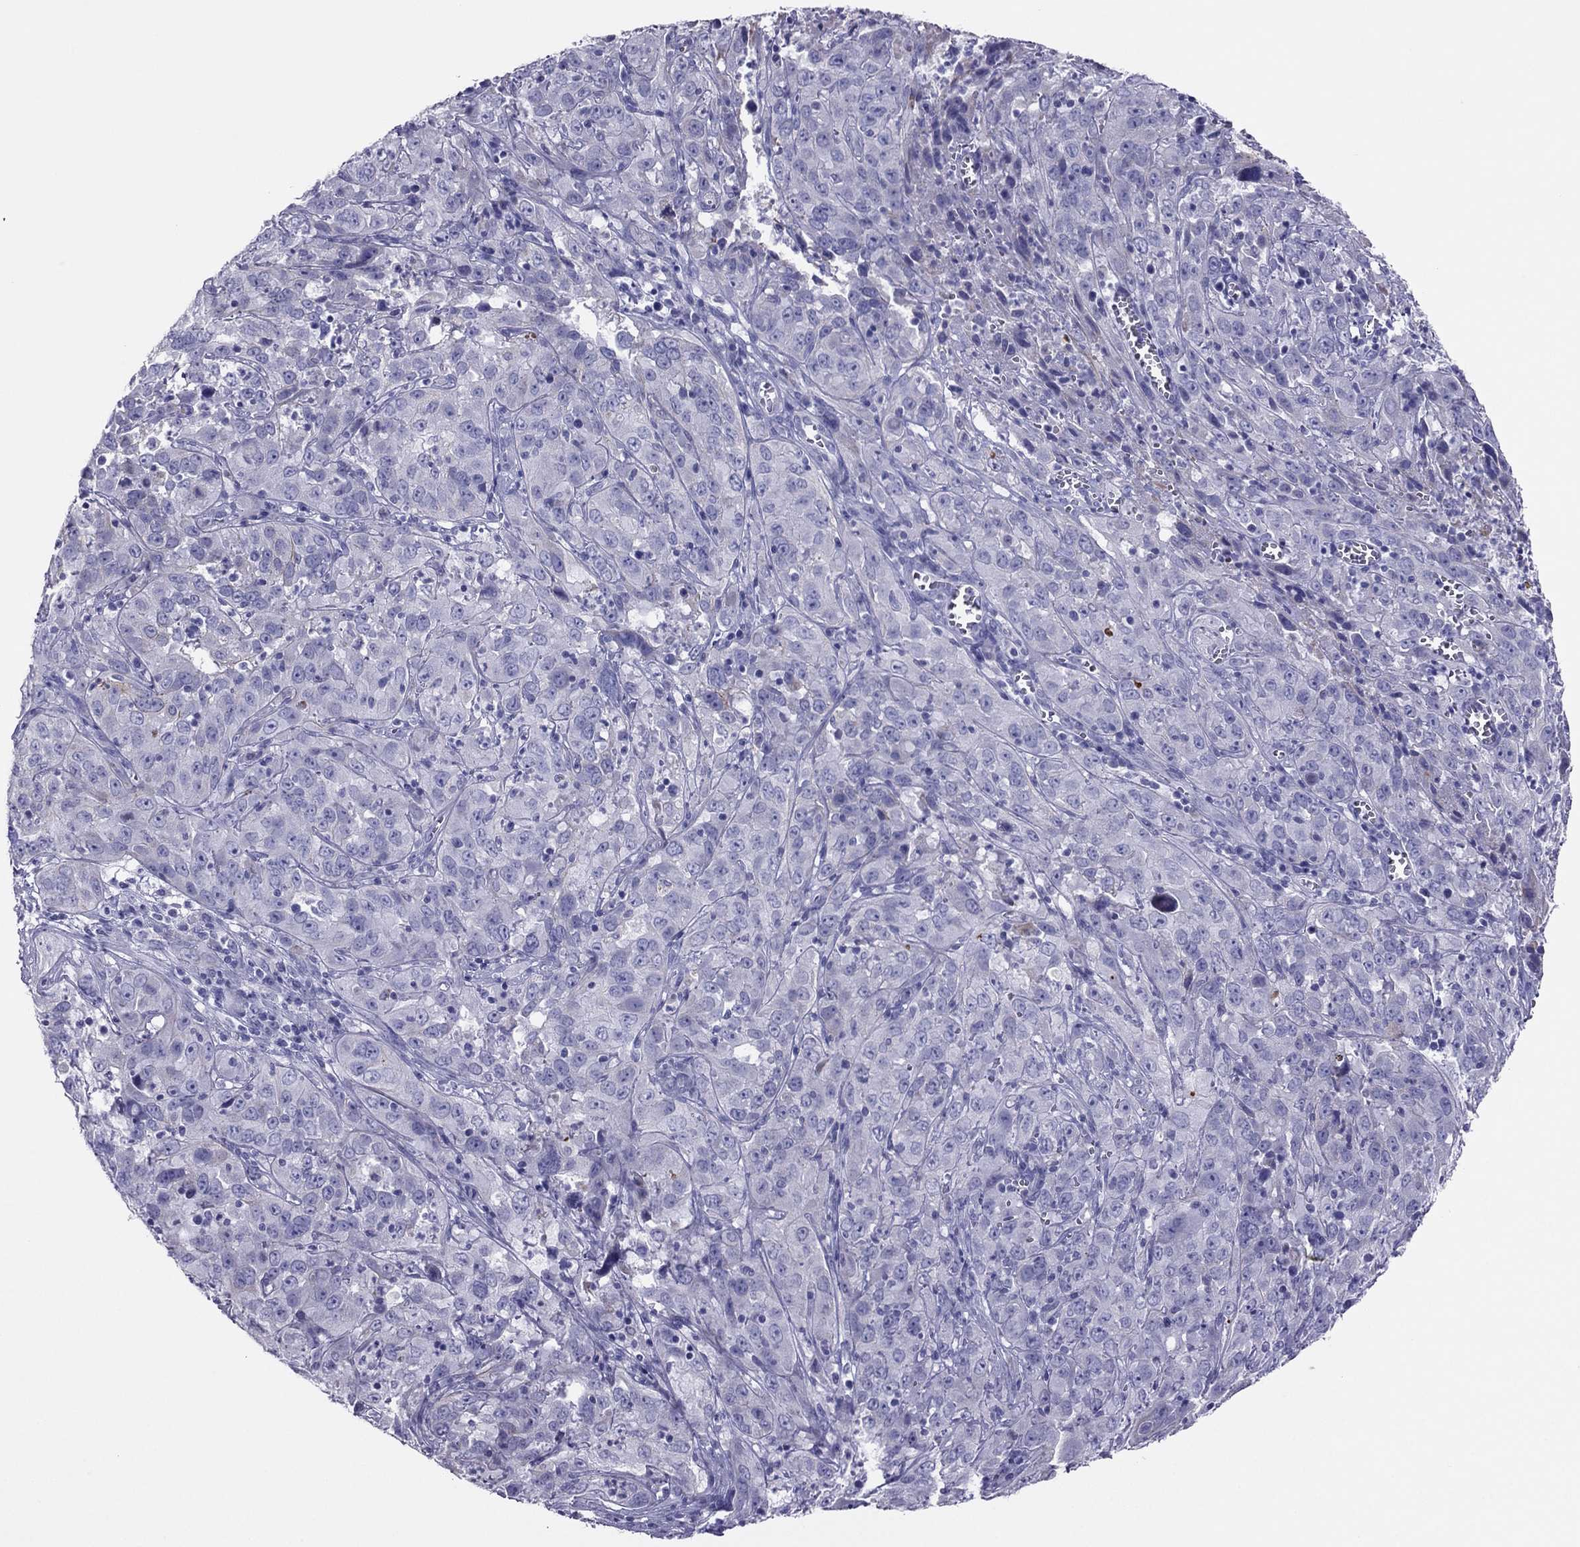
{"staining": {"intensity": "negative", "quantity": "none", "location": "none"}, "tissue": "cervical cancer", "cell_type": "Tumor cells", "image_type": "cancer", "snomed": [{"axis": "morphology", "description": "Squamous cell carcinoma, NOS"}, {"axis": "topography", "description": "Cervix"}], "caption": "Micrograph shows no significant protein expression in tumor cells of squamous cell carcinoma (cervical). Nuclei are stained in blue.", "gene": "MAEL", "patient": {"sex": "female", "age": 32}}